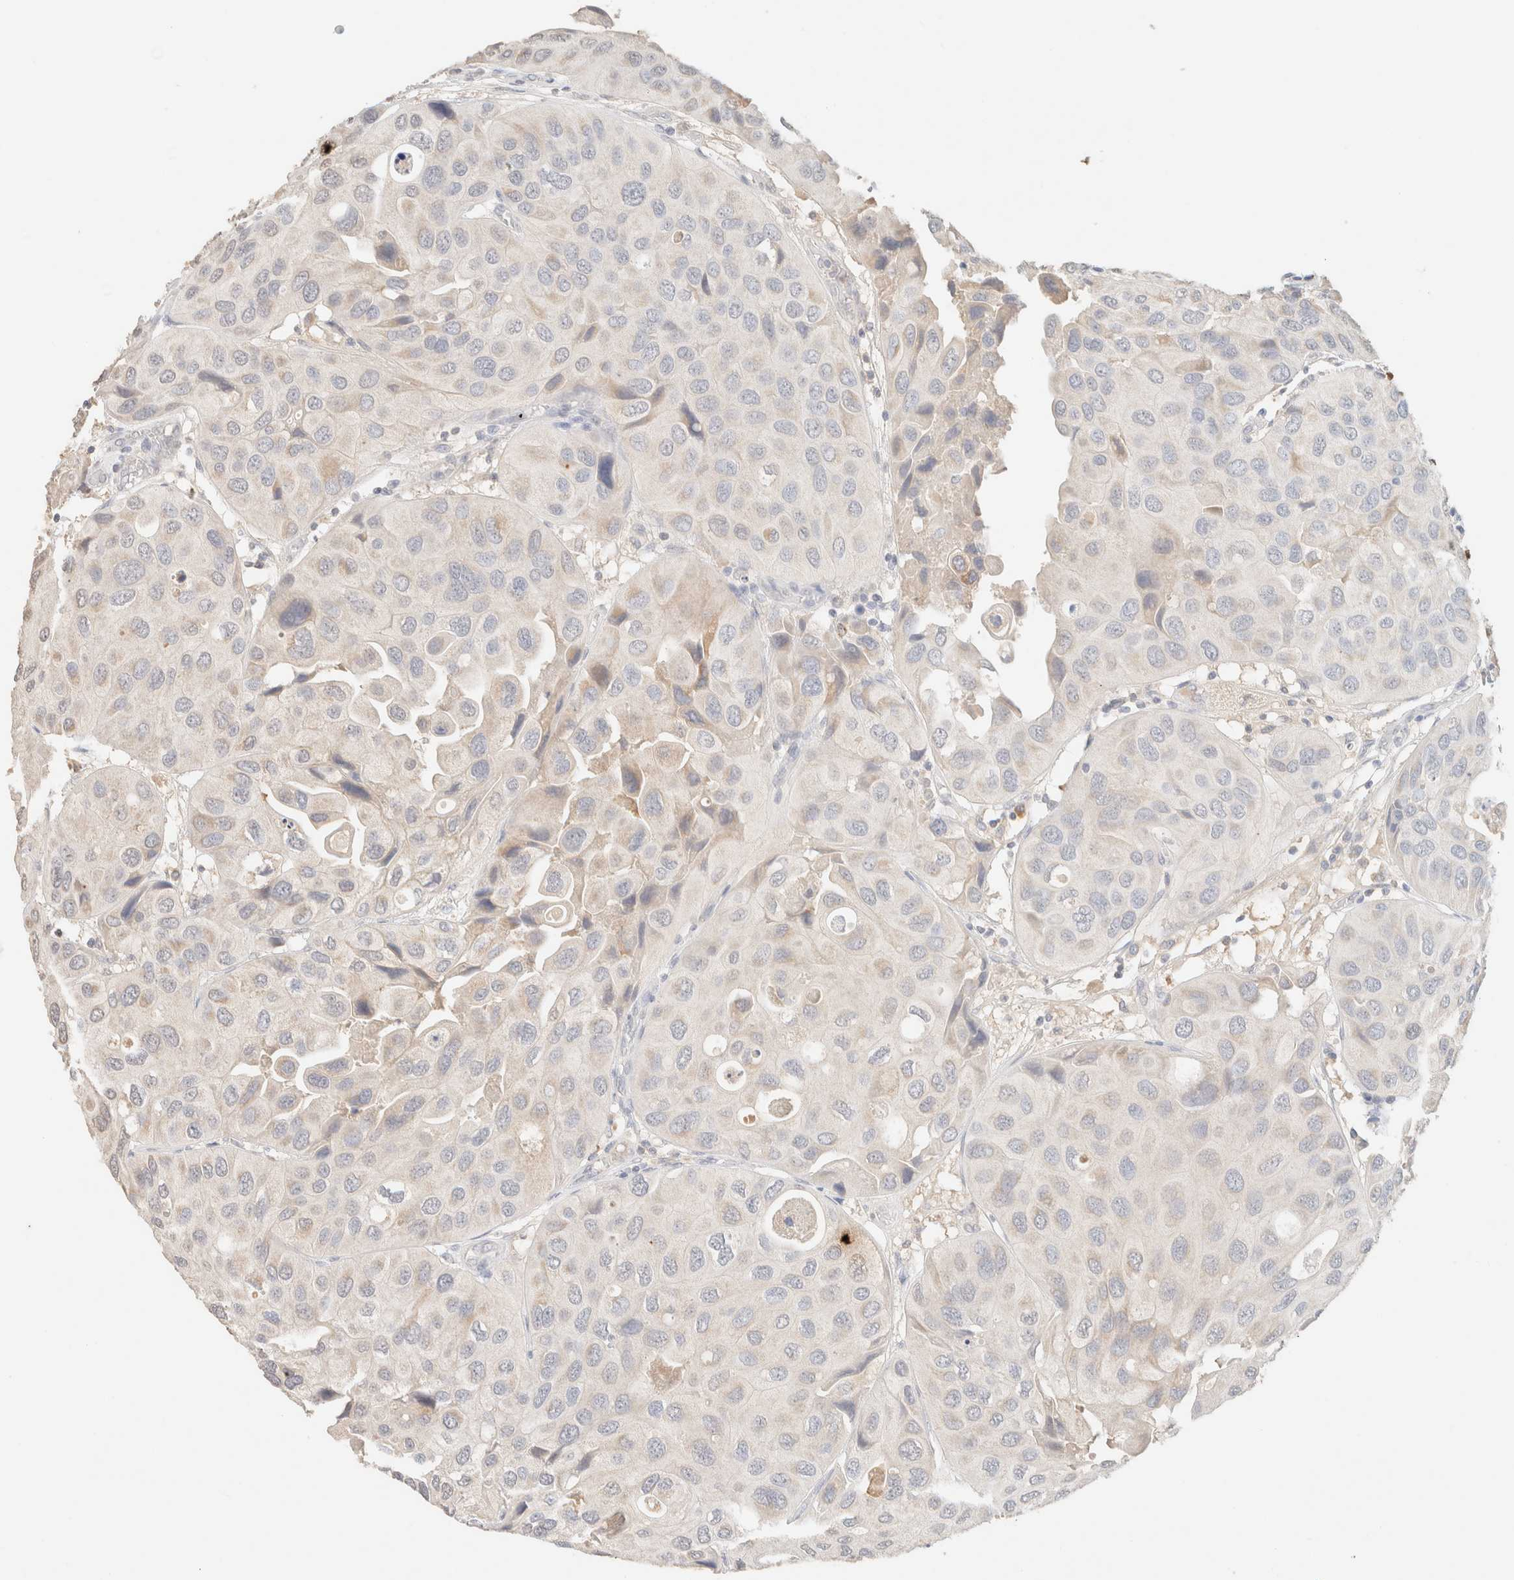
{"staining": {"intensity": "negative", "quantity": "none", "location": "none"}, "tissue": "urothelial cancer", "cell_type": "Tumor cells", "image_type": "cancer", "snomed": [{"axis": "morphology", "description": "Urothelial carcinoma, High grade"}, {"axis": "topography", "description": "Urinary bladder"}], "caption": "The micrograph exhibits no significant expression in tumor cells of urothelial cancer.", "gene": "CPA1", "patient": {"sex": "female", "age": 64}}